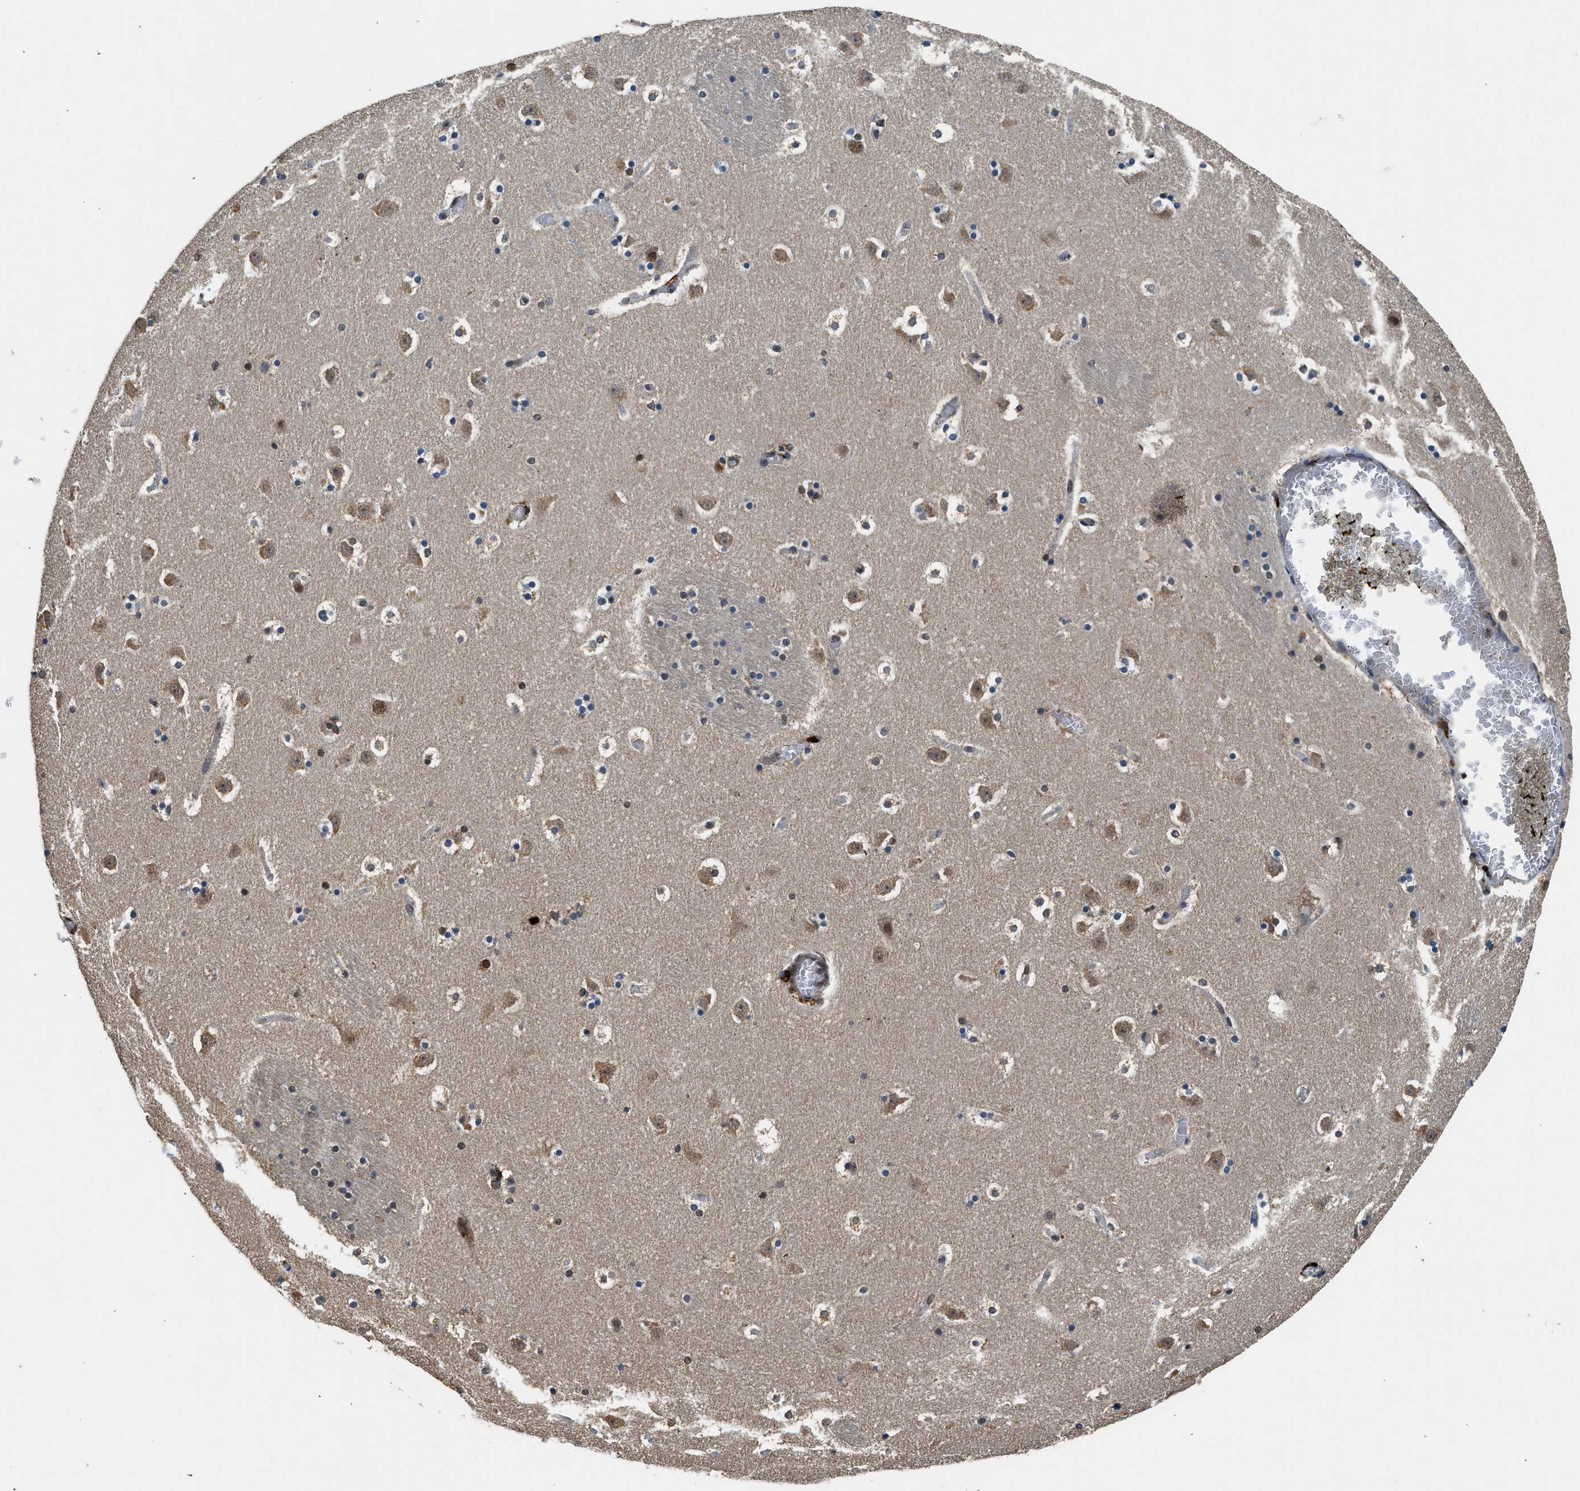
{"staining": {"intensity": "moderate", "quantity": "<25%", "location": "cytoplasmic/membranous"}, "tissue": "caudate", "cell_type": "Glial cells", "image_type": "normal", "snomed": [{"axis": "morphology", "description": "Normal tissue, NOS"}, {"axis": "topography", "description": "Lateral ventricle wall"}], "caption": "Moderate cytoplasmic/membranous protein staining is seen in about <25% of glial cells in caudate. (DAB (3,3'-diaminobenzidine) IHC, brown staining for protein, blue staining for nuclei).", "gene": "SLC15A4", "patient": {"sex": "male", "age": 45}}